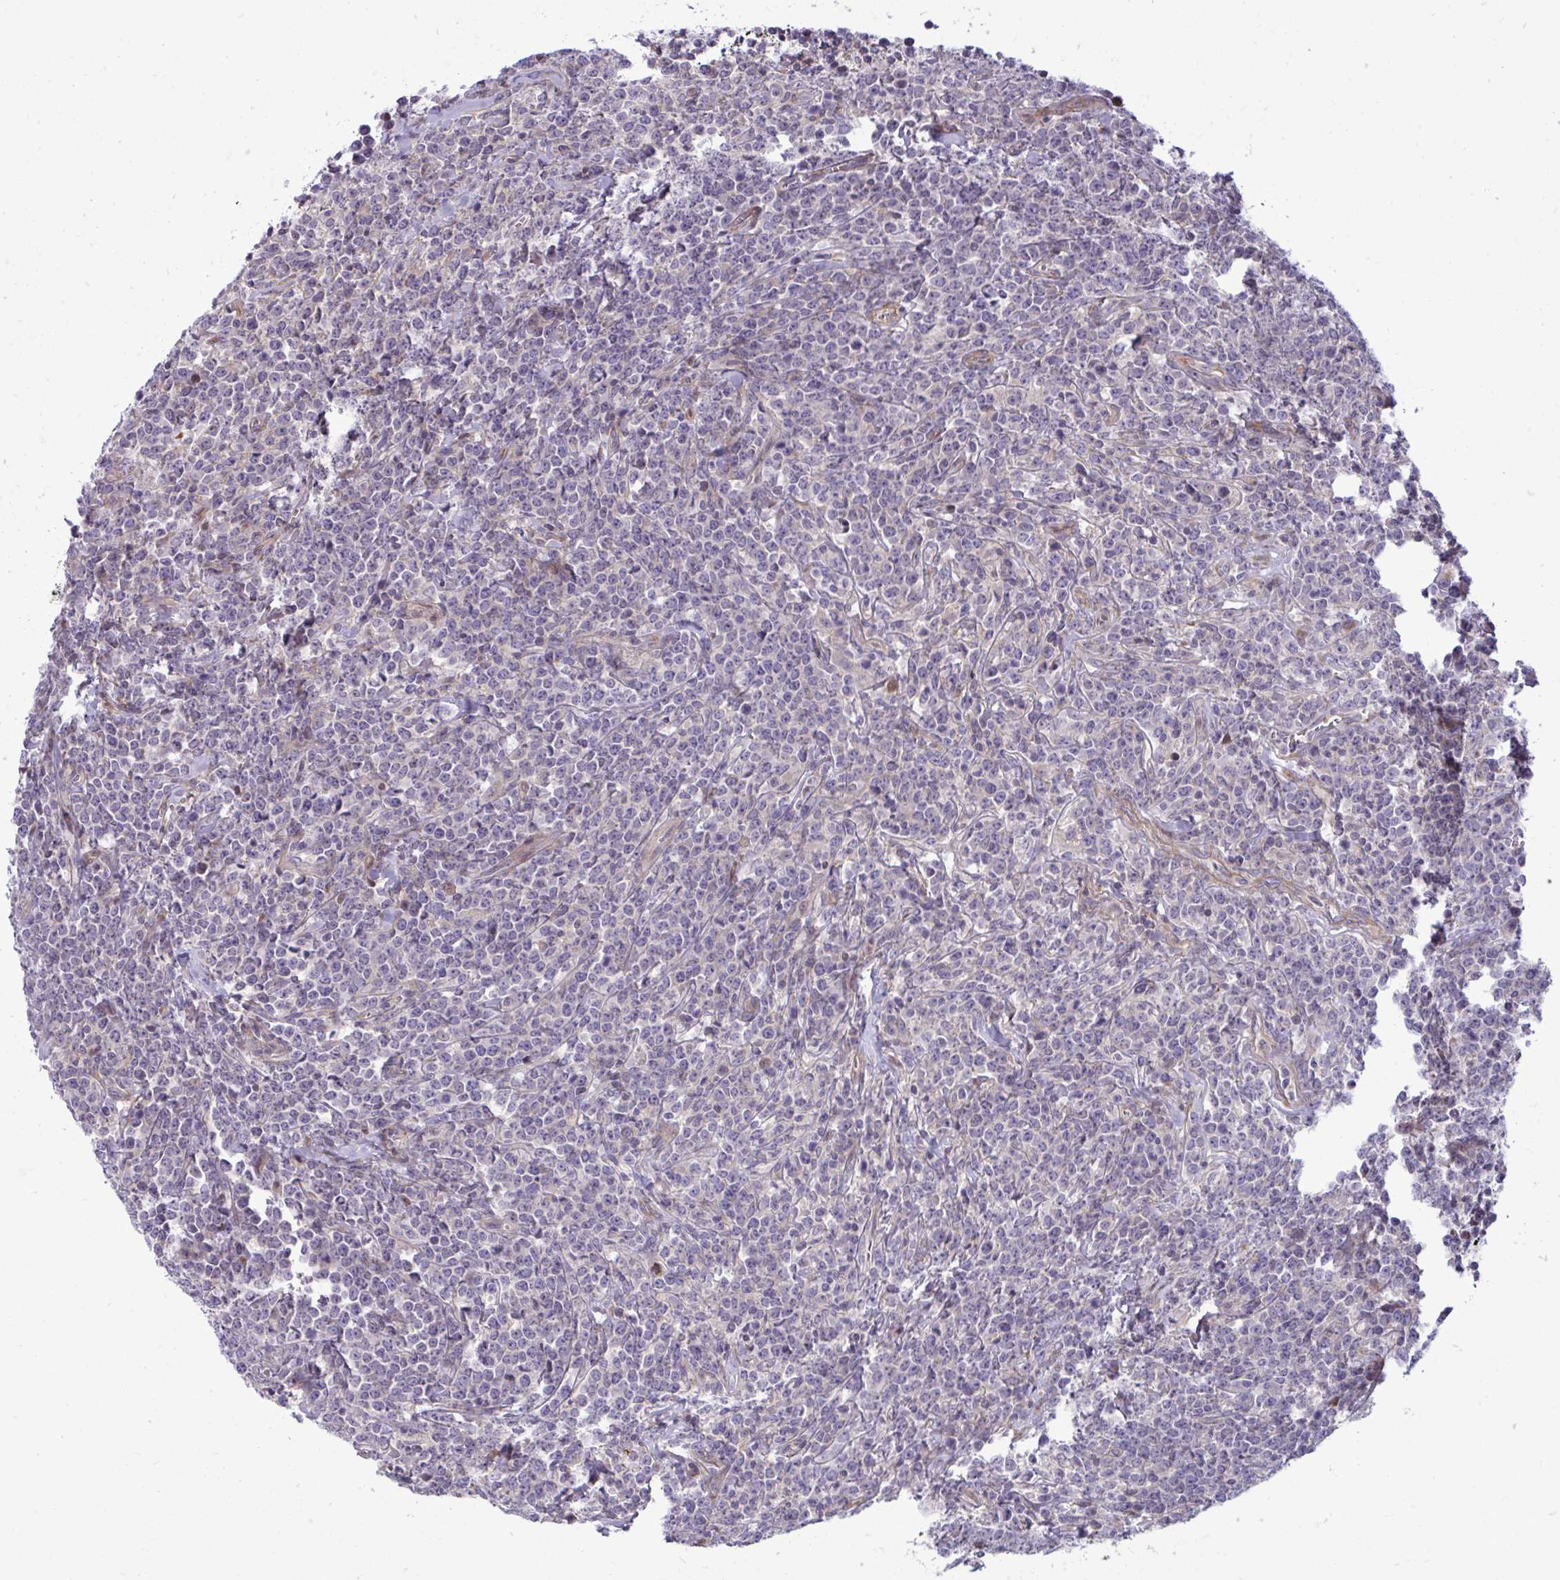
{"staining": {"intensity": "negative", "quantity": "none", "location": "none"}, "tissue": "lymphoma", "cell_type": "Tumor cells", "image_type": "cancer", "snomed": [{"axis": "morphology", "description": "Malignant lymphoma, non-Hodgkin's type, High grade"}, {"axis": "topography", "description": "Small intestine"}], "caption": "An immunohistochemistry (IHC) photomicrograph of lymphoma is shown. There is no staining in tumor cells of lymphoma.", "gene": "ZSCAN9", "patient": {"sex": "female", "age": 56}}